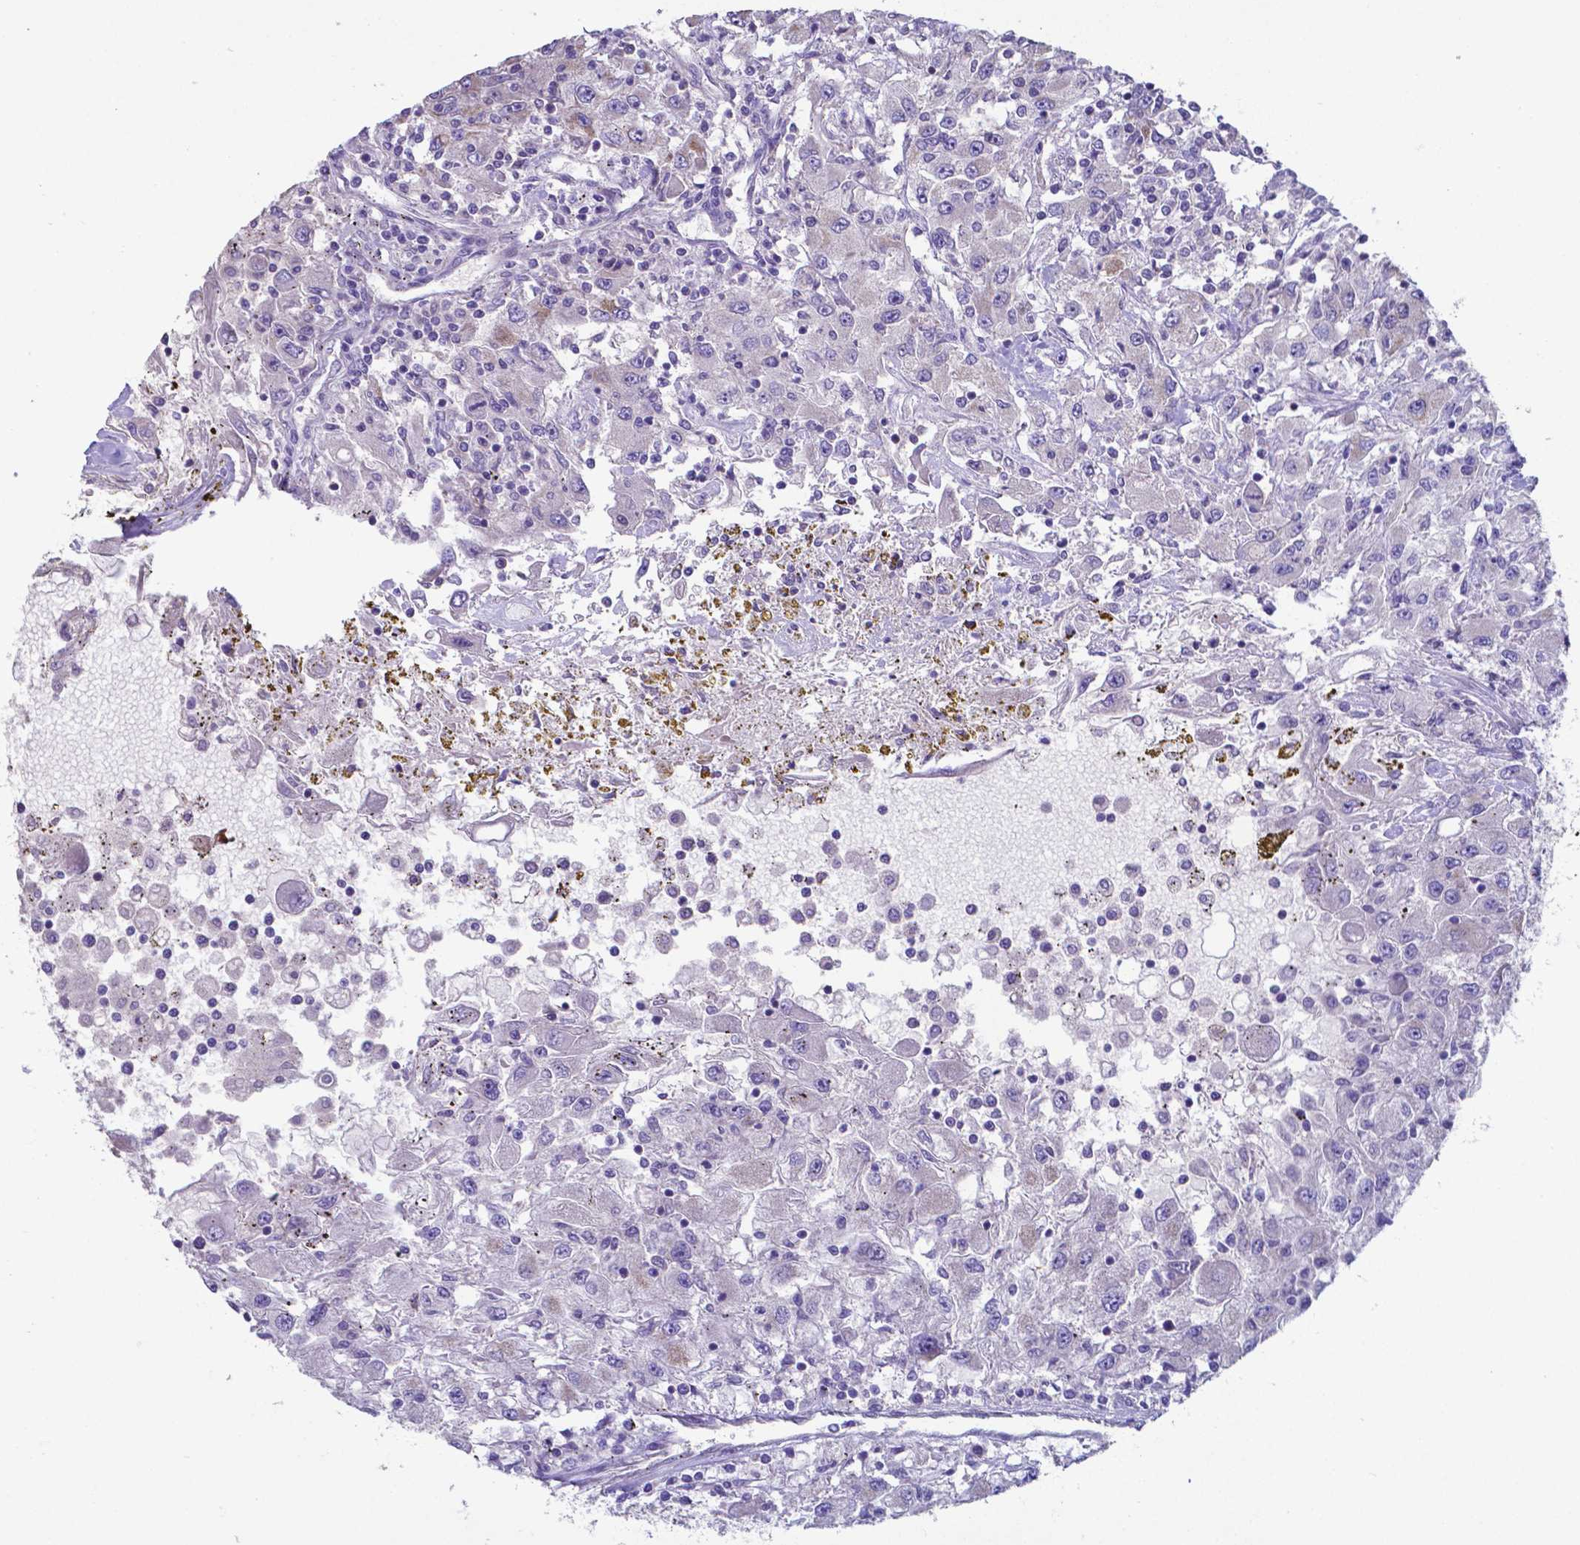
{"staining": {"intensity": "negative", "quantity": "none", "location": "none"}, "tissue": "renal cancer", "cell_type": "Tumor cells", "image_type": "cancer", "snomed": [{"axis": "morphology", "description": "Adenocarcinoma, NOS"}, {"axis": "topography", "description": "Kidney"}], "caption": "Histopathology image shows no protein staining in tumor cells of renal cancer tissue. (Brightfield microscopy of DAB immunohistochemistry at high magnification).", "gene": "TYRO3", "patient": {"sex": "female", "age": 67}}